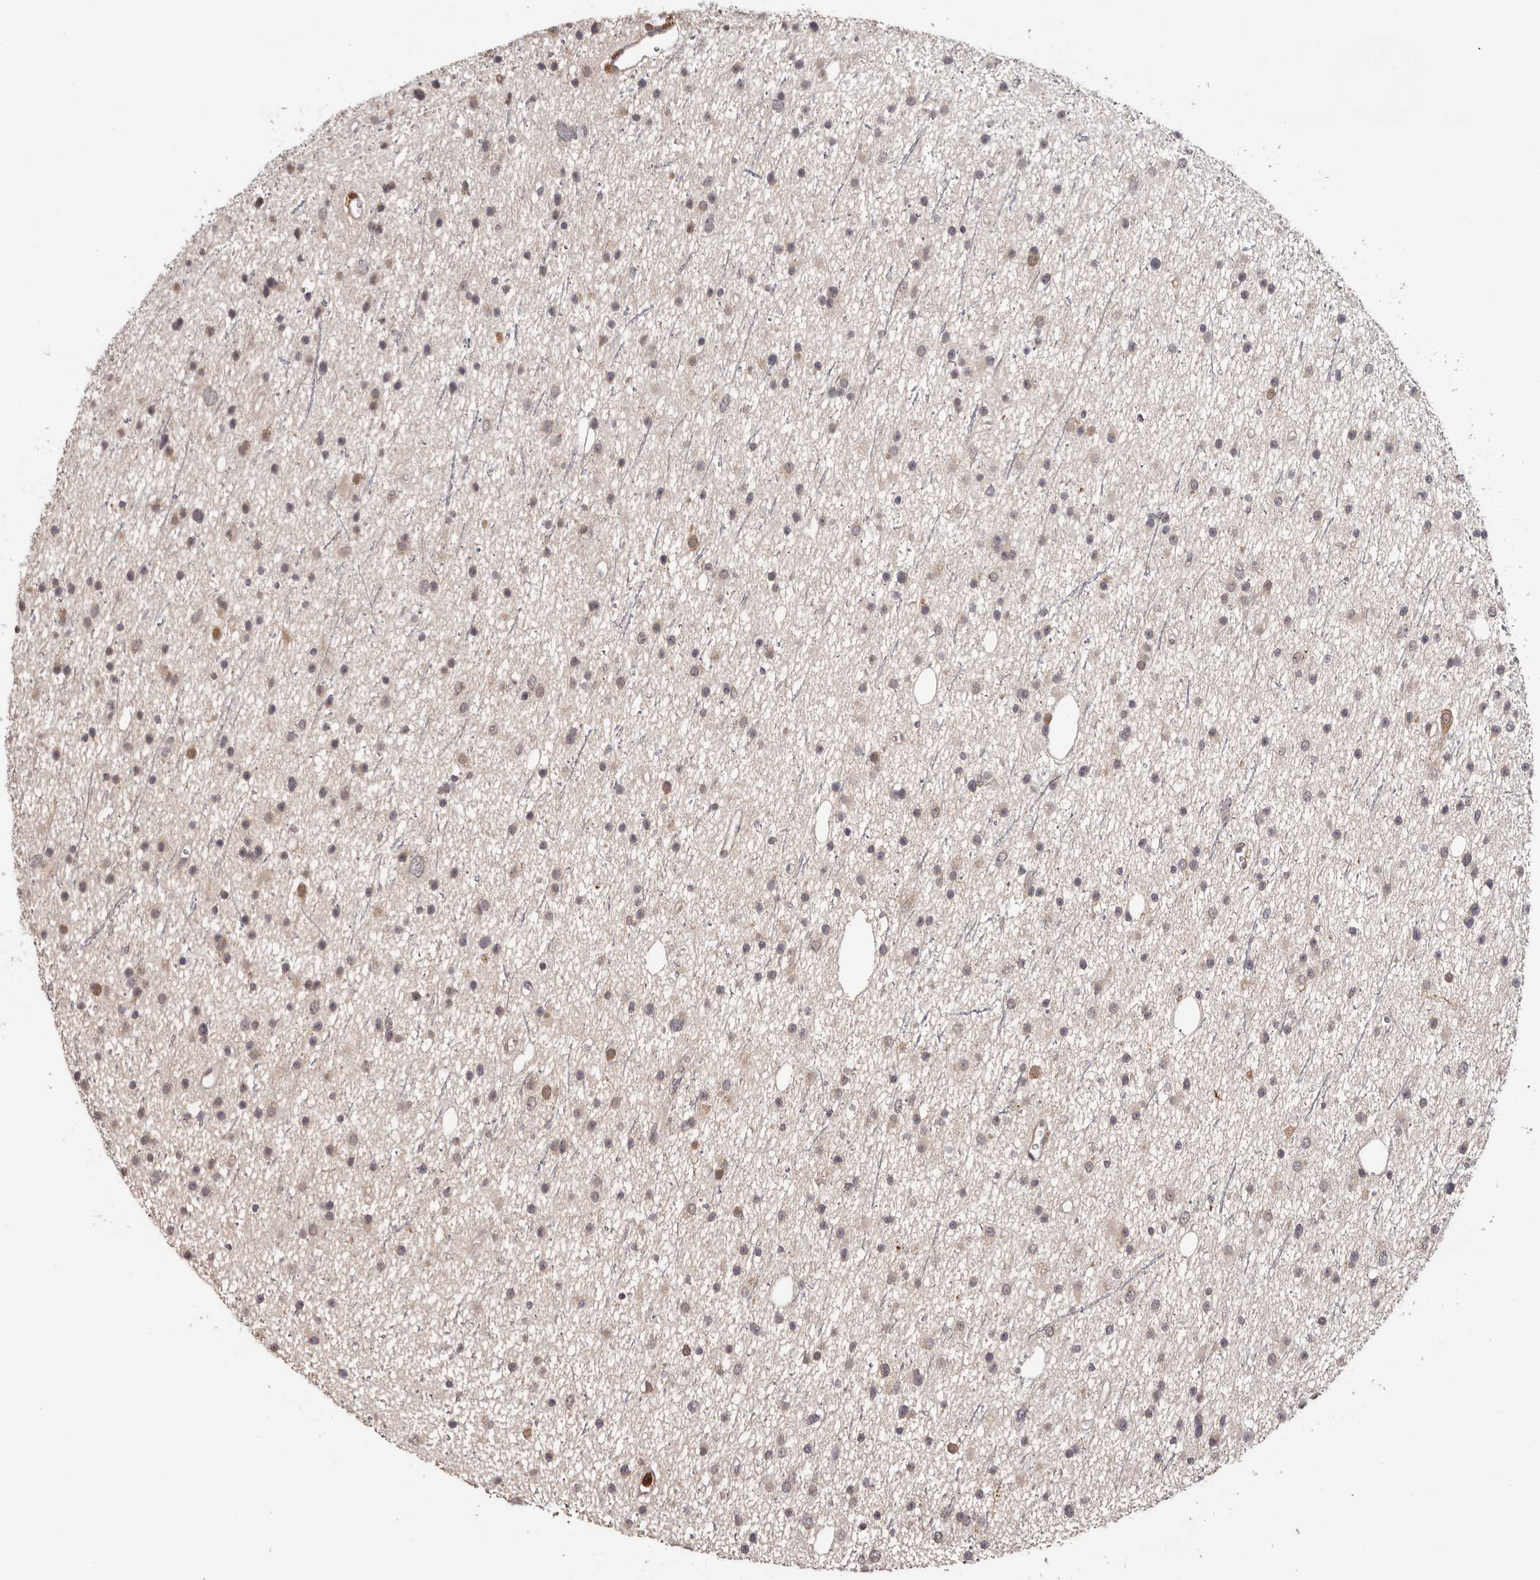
{"staining": {"intensity": "negative", "quantity": "none", "location": "none"}, "tissue": "glioma", "cell_type": "Tumor cells", "image_type": "cancer", "snomed": [{"axis": "morphology", "description": "Glioma, malignant, Low grade"}, {"axis": "topography", "description": "Cerebral cortex"}], "caption": "Image shows no significant protein expression in tumor cells of malignant low-grade glioma.", "gene": "PRR12", "patient": {"sex": "female", "age": 39}}